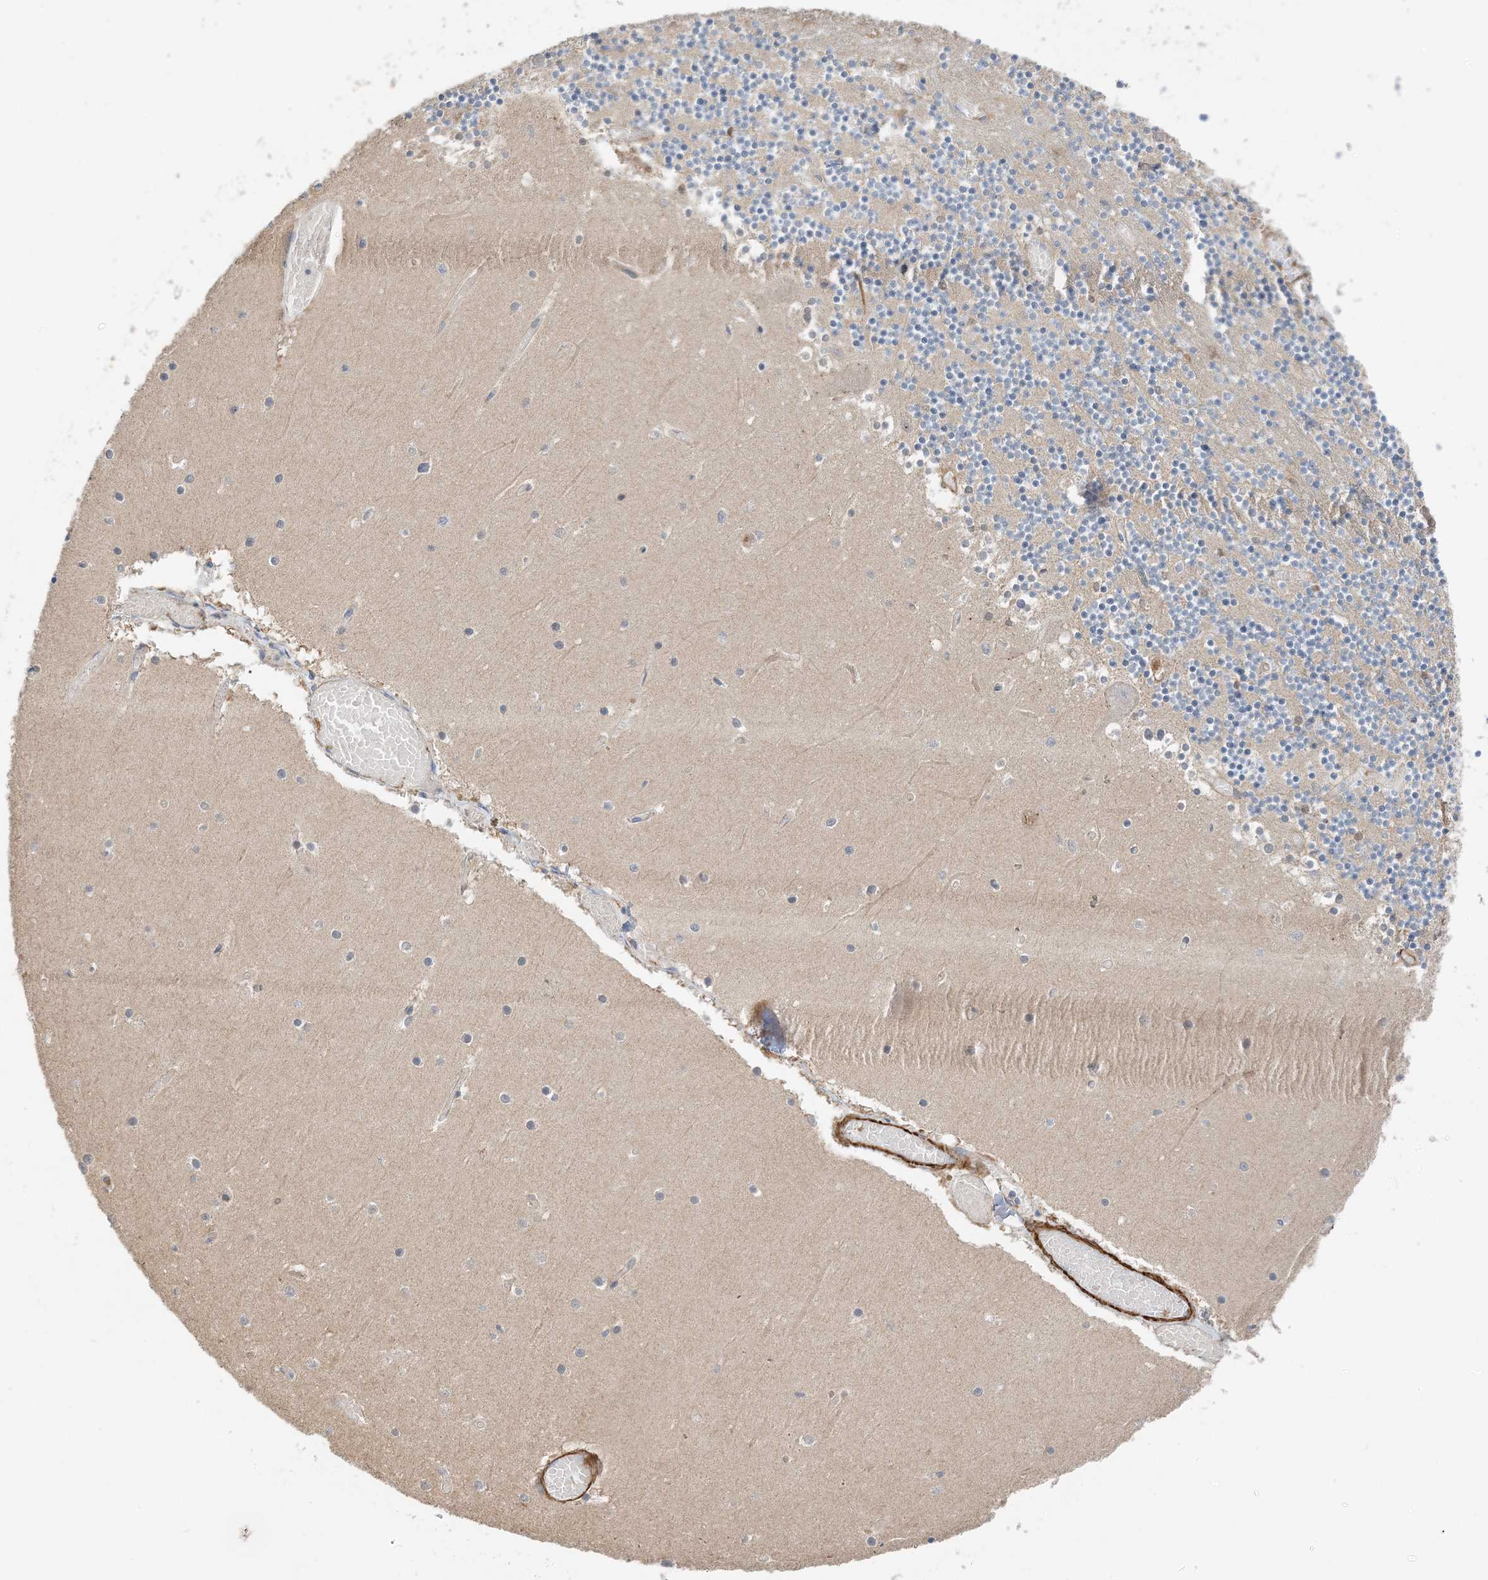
{"staining": {"intensity": "weak", "quantity": "25%-75%", "location": "cytoplasmic/membranous"}, "tissue": "cerebellum", "cell_type": "Cells in granular layer", "image_type": "normal", "snomed": [{"axis": "morphology", "description": "Normal tissue, NOS"}, {"axis": "topography", "description": "Cerebellum"}], "caption": "High-magnification brightfield microscopy of unremarkable cerebellum stained with DAB (3,3'-diaminobenzidine) (brown) and counterstained with hematoxylin (blue). cells in granular layer exhibit weak cytoplasmic/membranous expression is present in approximately25%-75% of cells.", "gene": "KIFBP", "patient": {"sex": "female", "age": 28}}